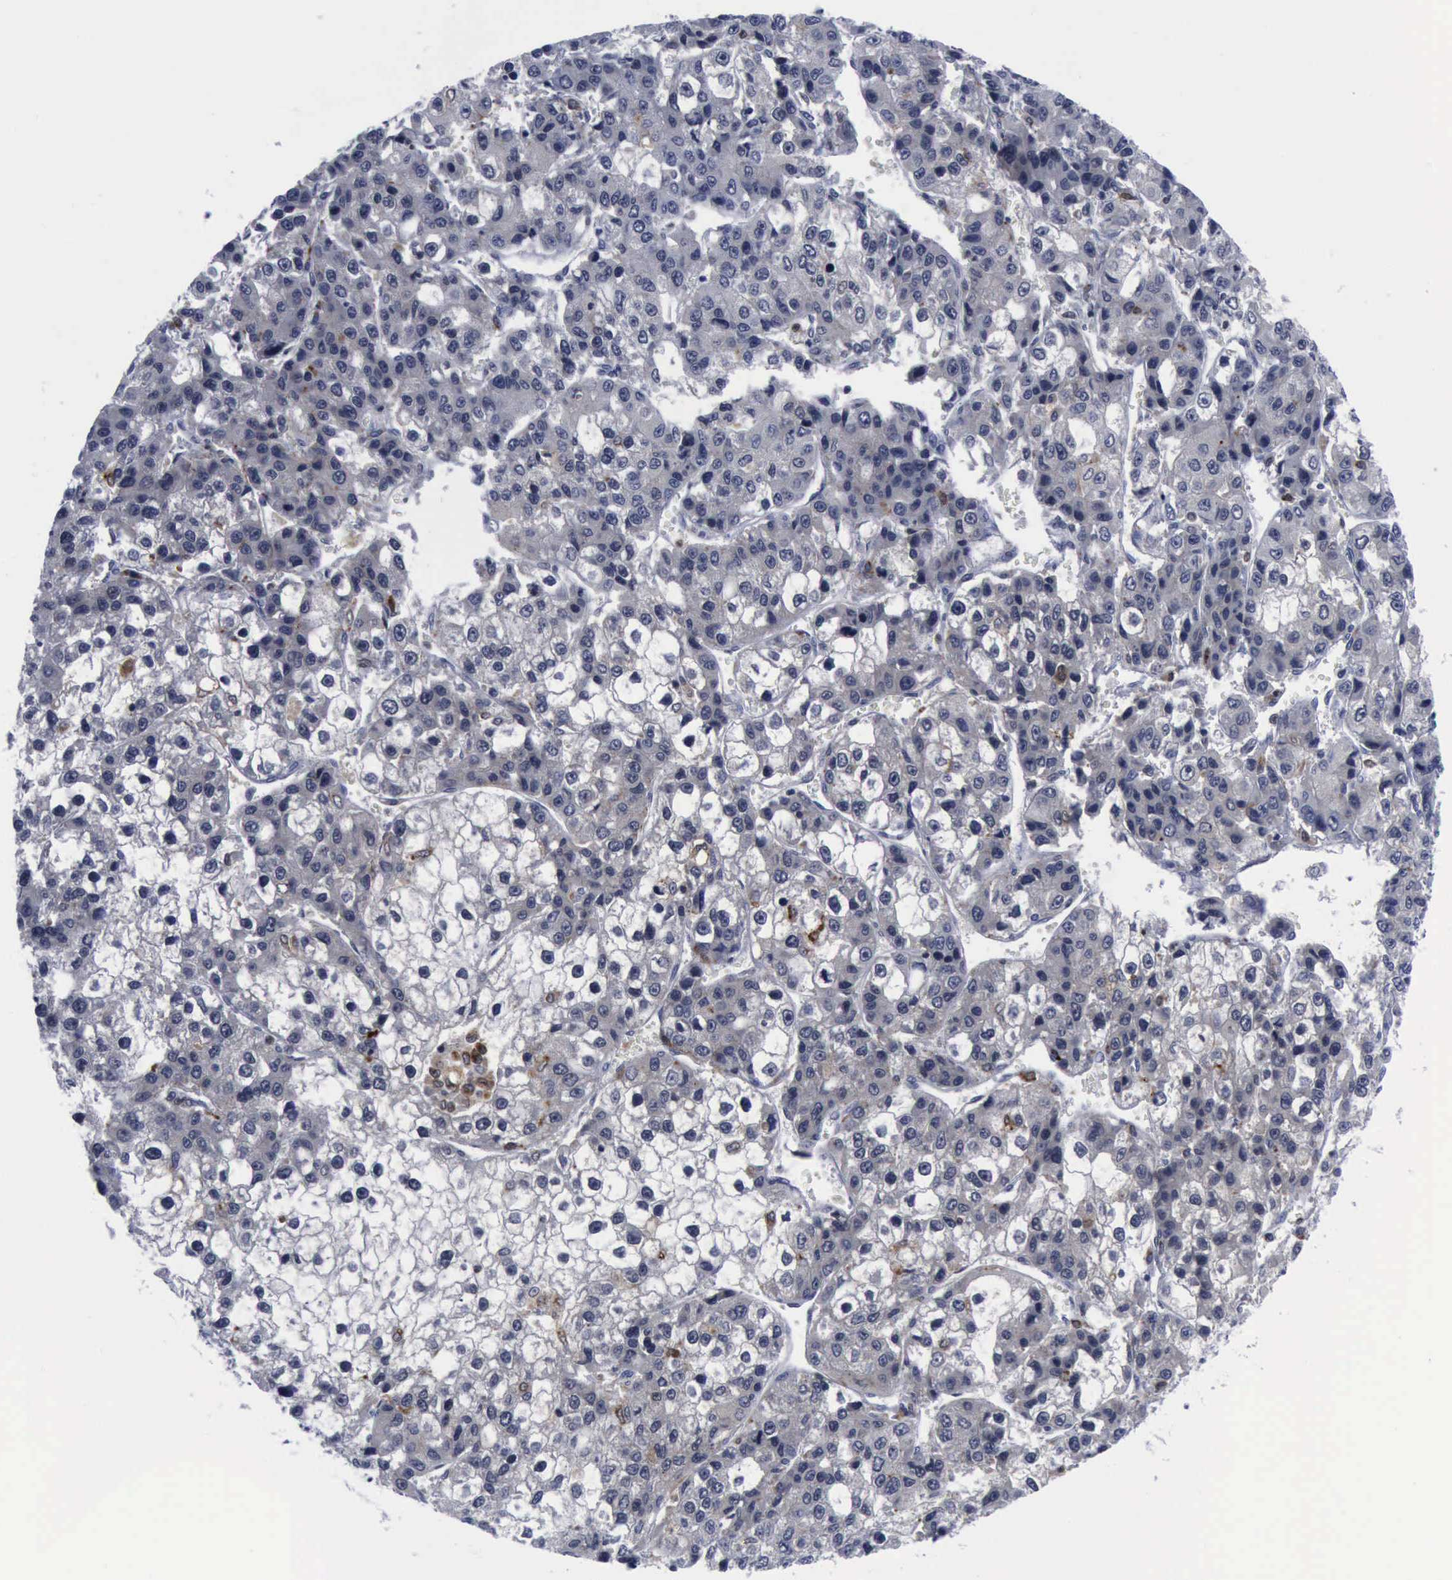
{"staining": {"intensity": "negative", "quantity": "none", "location": "none"}, "tissue": "liver cancer", "cell_type": "Tumor cells", "image_type": "cancer", "snomed": [{"axis": "morphology", "description": "Carcinoma, Hepatocellular, NOS"}, {"axis": "topography", "description": "Liver"}], "caption": "Immunohistochemistry (IHC) image of liver cancer (hepatocellular carcinoma) stained for a protein (brown), which reveals no staining in tumor cells. (IHC, brightfield microscopy, high magnification).", "gene": "CSTA", "patient": {"sex": "female", "age": 66}}